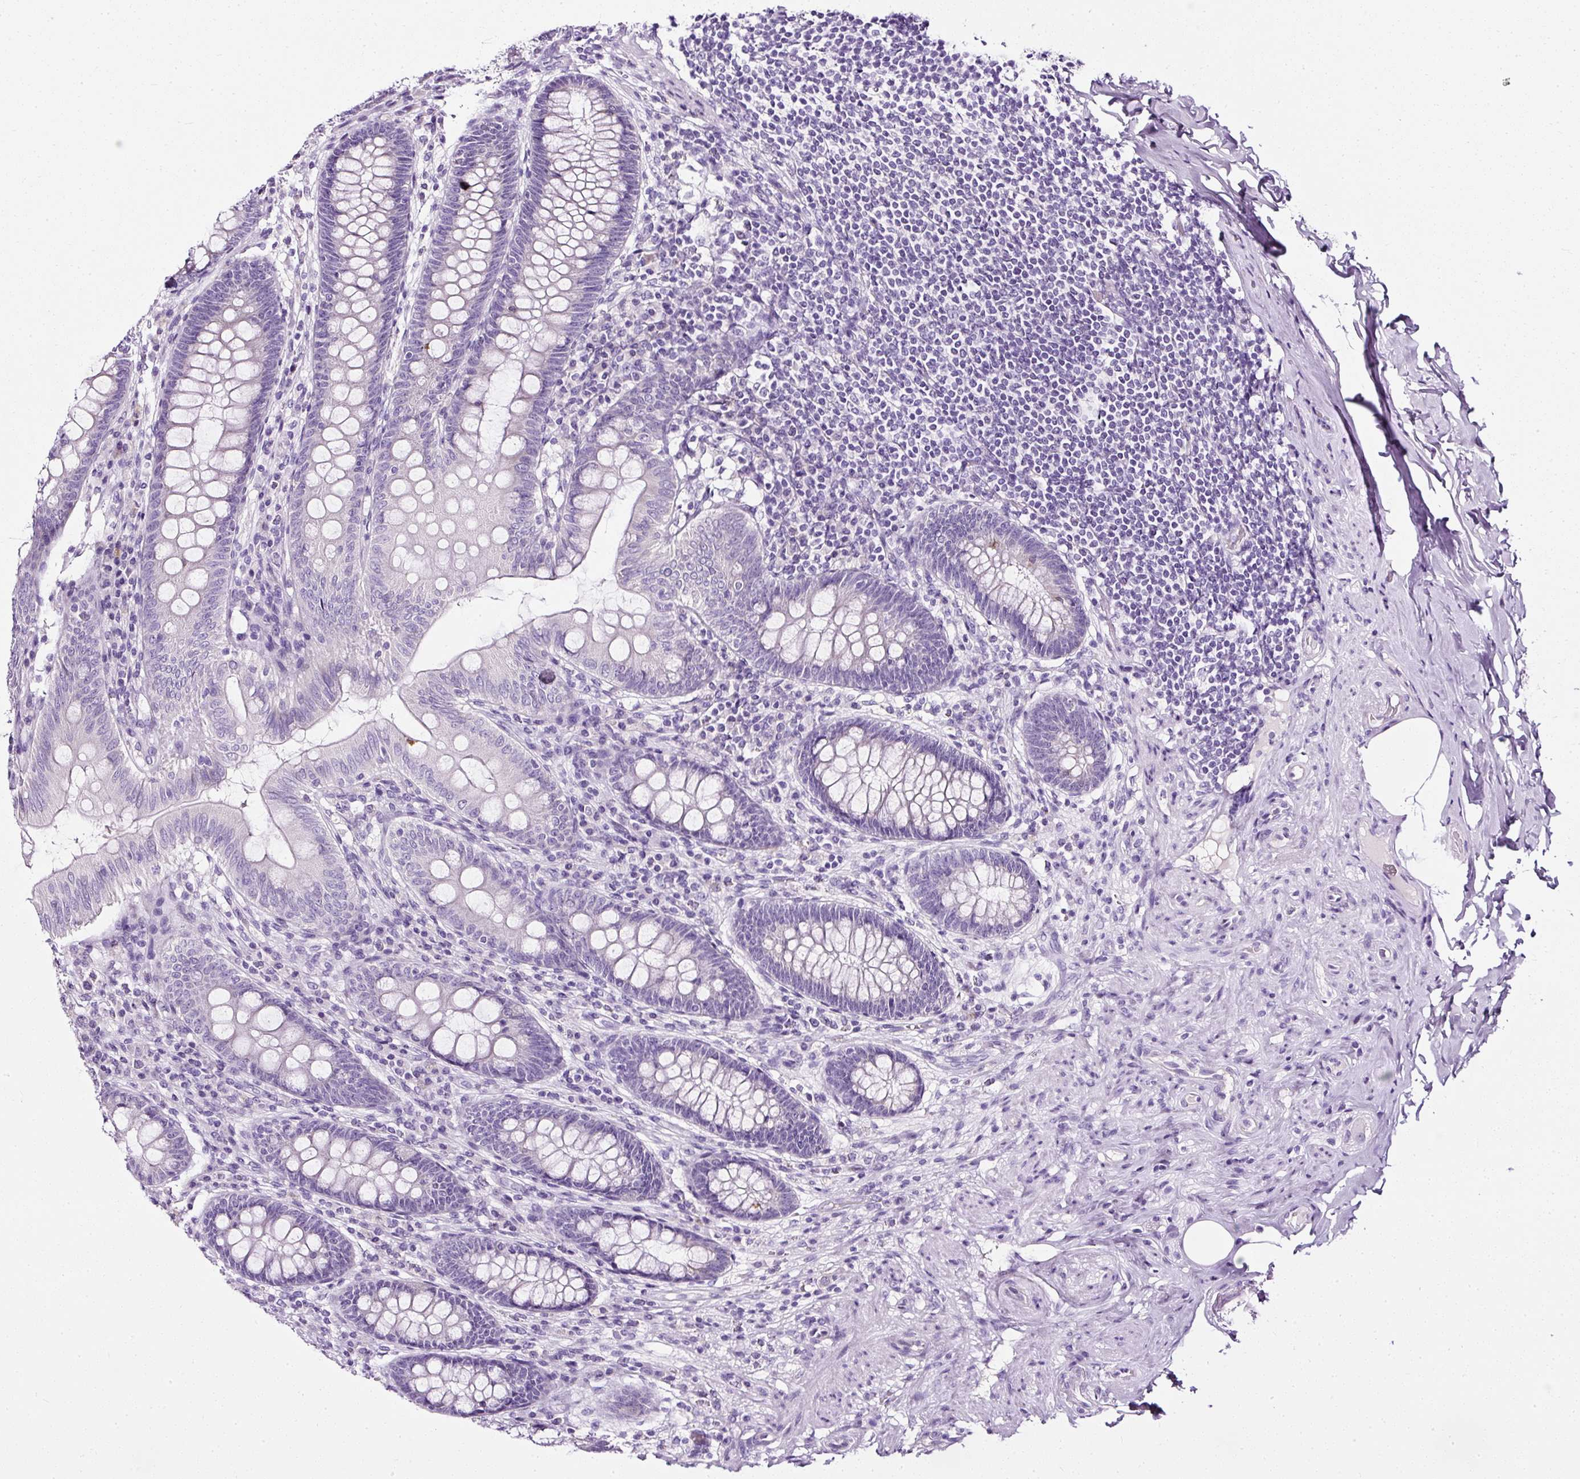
{"staining": {"intensity": "negative", "quantity": "none", "location": "none"}, "tissue": "appendix", "cell_type": "Glandular cells", "image_type": "normal", "snomed": [{"axis": "morphology", "description": "Normal tissue, NOS"}, {"axis": "topography", "description": "Appendix"}], "caption": "An IHC micrograph of benign appendix is shown. There is no staining in glandular cells of appendix. (DAB (3,3'-diaminobenzidine) immunohistochemistry (IHC) visualized using brightfield microscopy, high magnification).", "gene": "ATP2A1", "patient": {"sex": "male", "age": 71}}